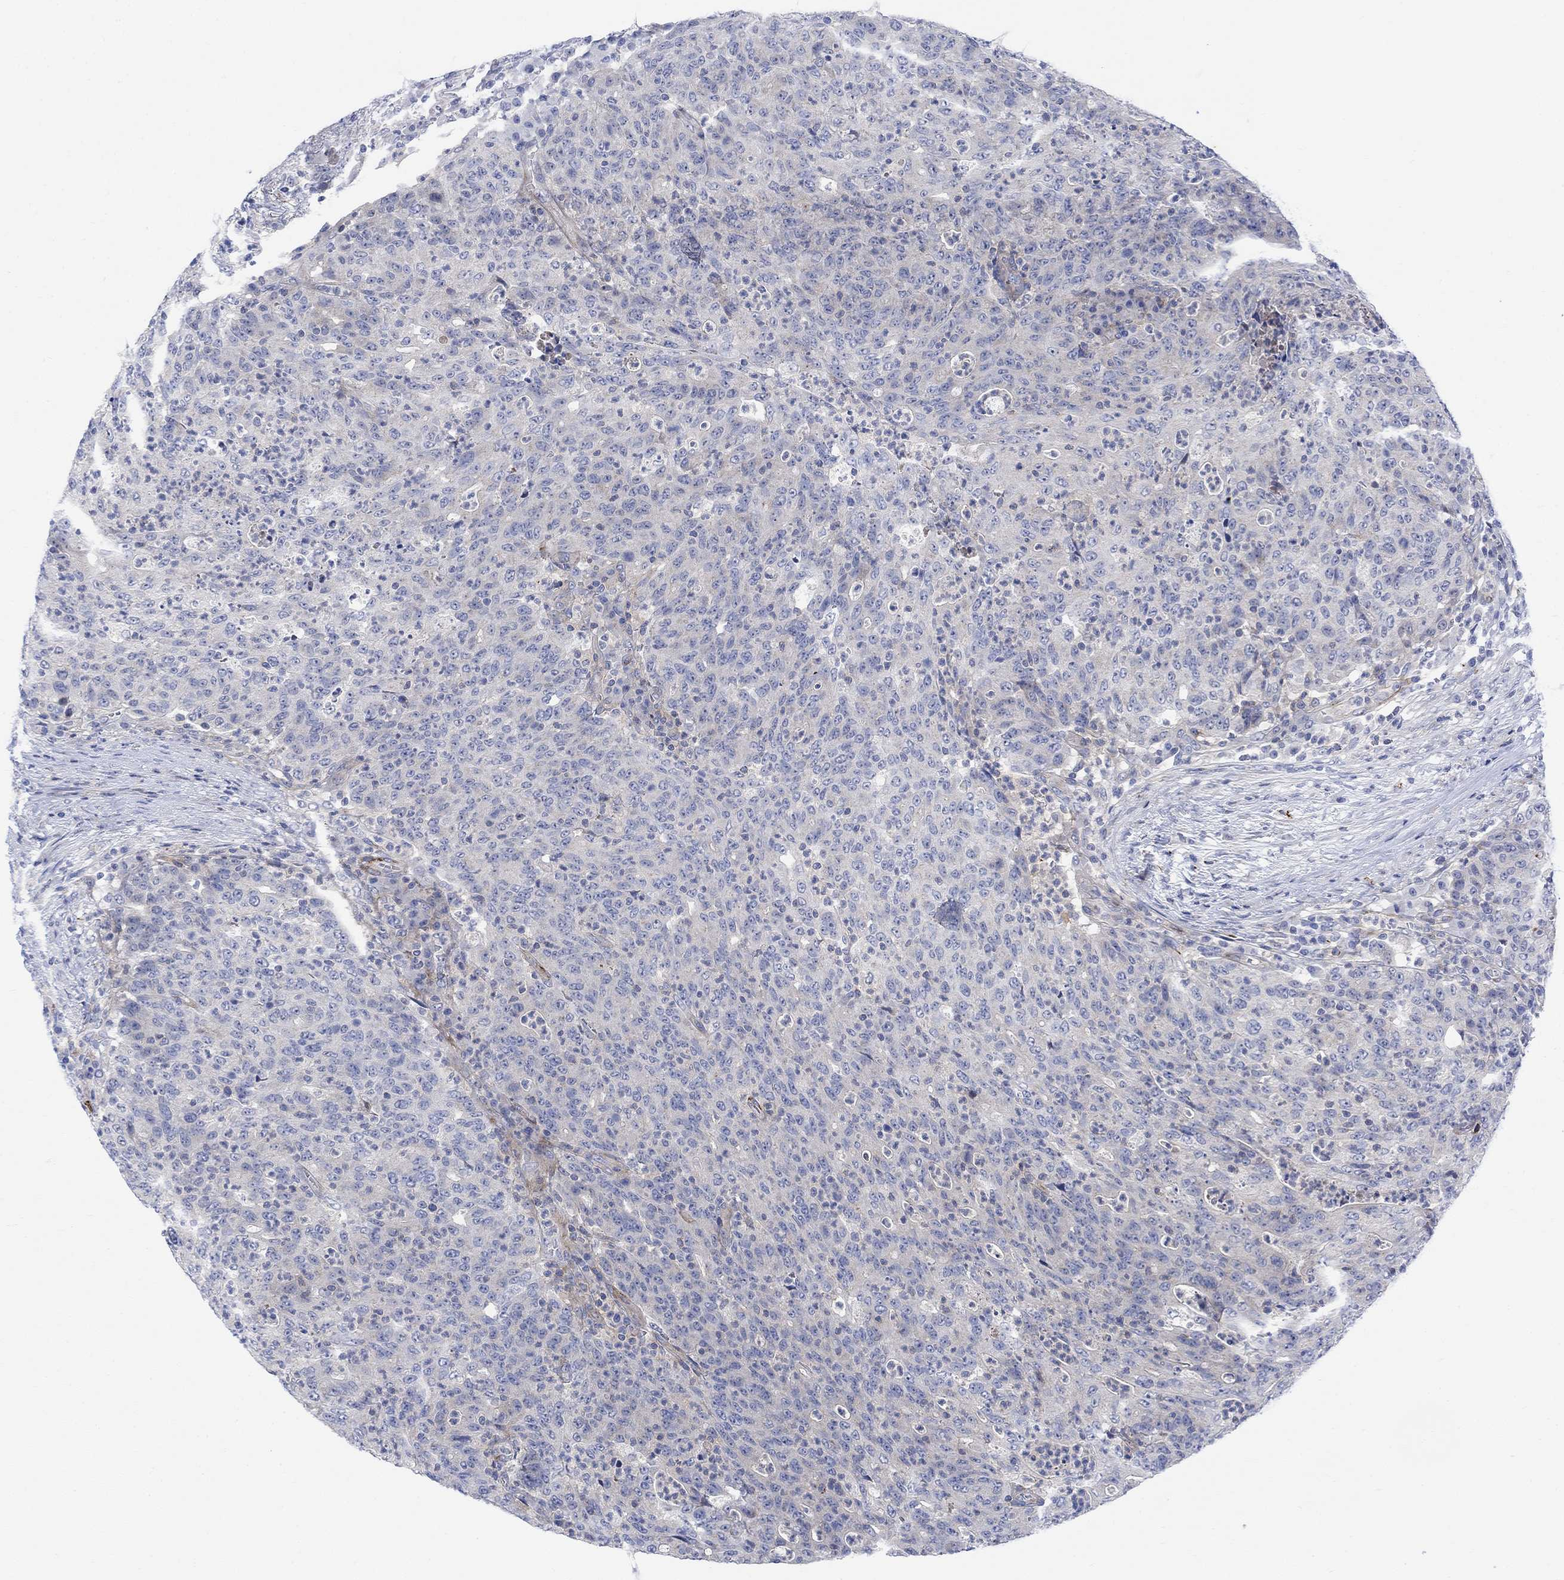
{"staining": {"intensity": "negative", "quantity": "none", "location": "none"}, "tissue": "colorectal cancer", "cell_type": "Tumor cells", "image_type": "cancer", "snomed": [{"axis": "morphology", "description": "Adenocarcinoma, NOS"}, {"axis": "topography", "description": "Colon"}], "caption": "Protein analysis of adenocarcinoma (colorectal) demonstrates no significant staining in tumor cells. (Brightfield microscopy of DAB (3,3'-diaminobenzidine) immunohistochemistry at high magnification).", "gene": "ARSK", "patient": {"sex": "male", "age": 70}}